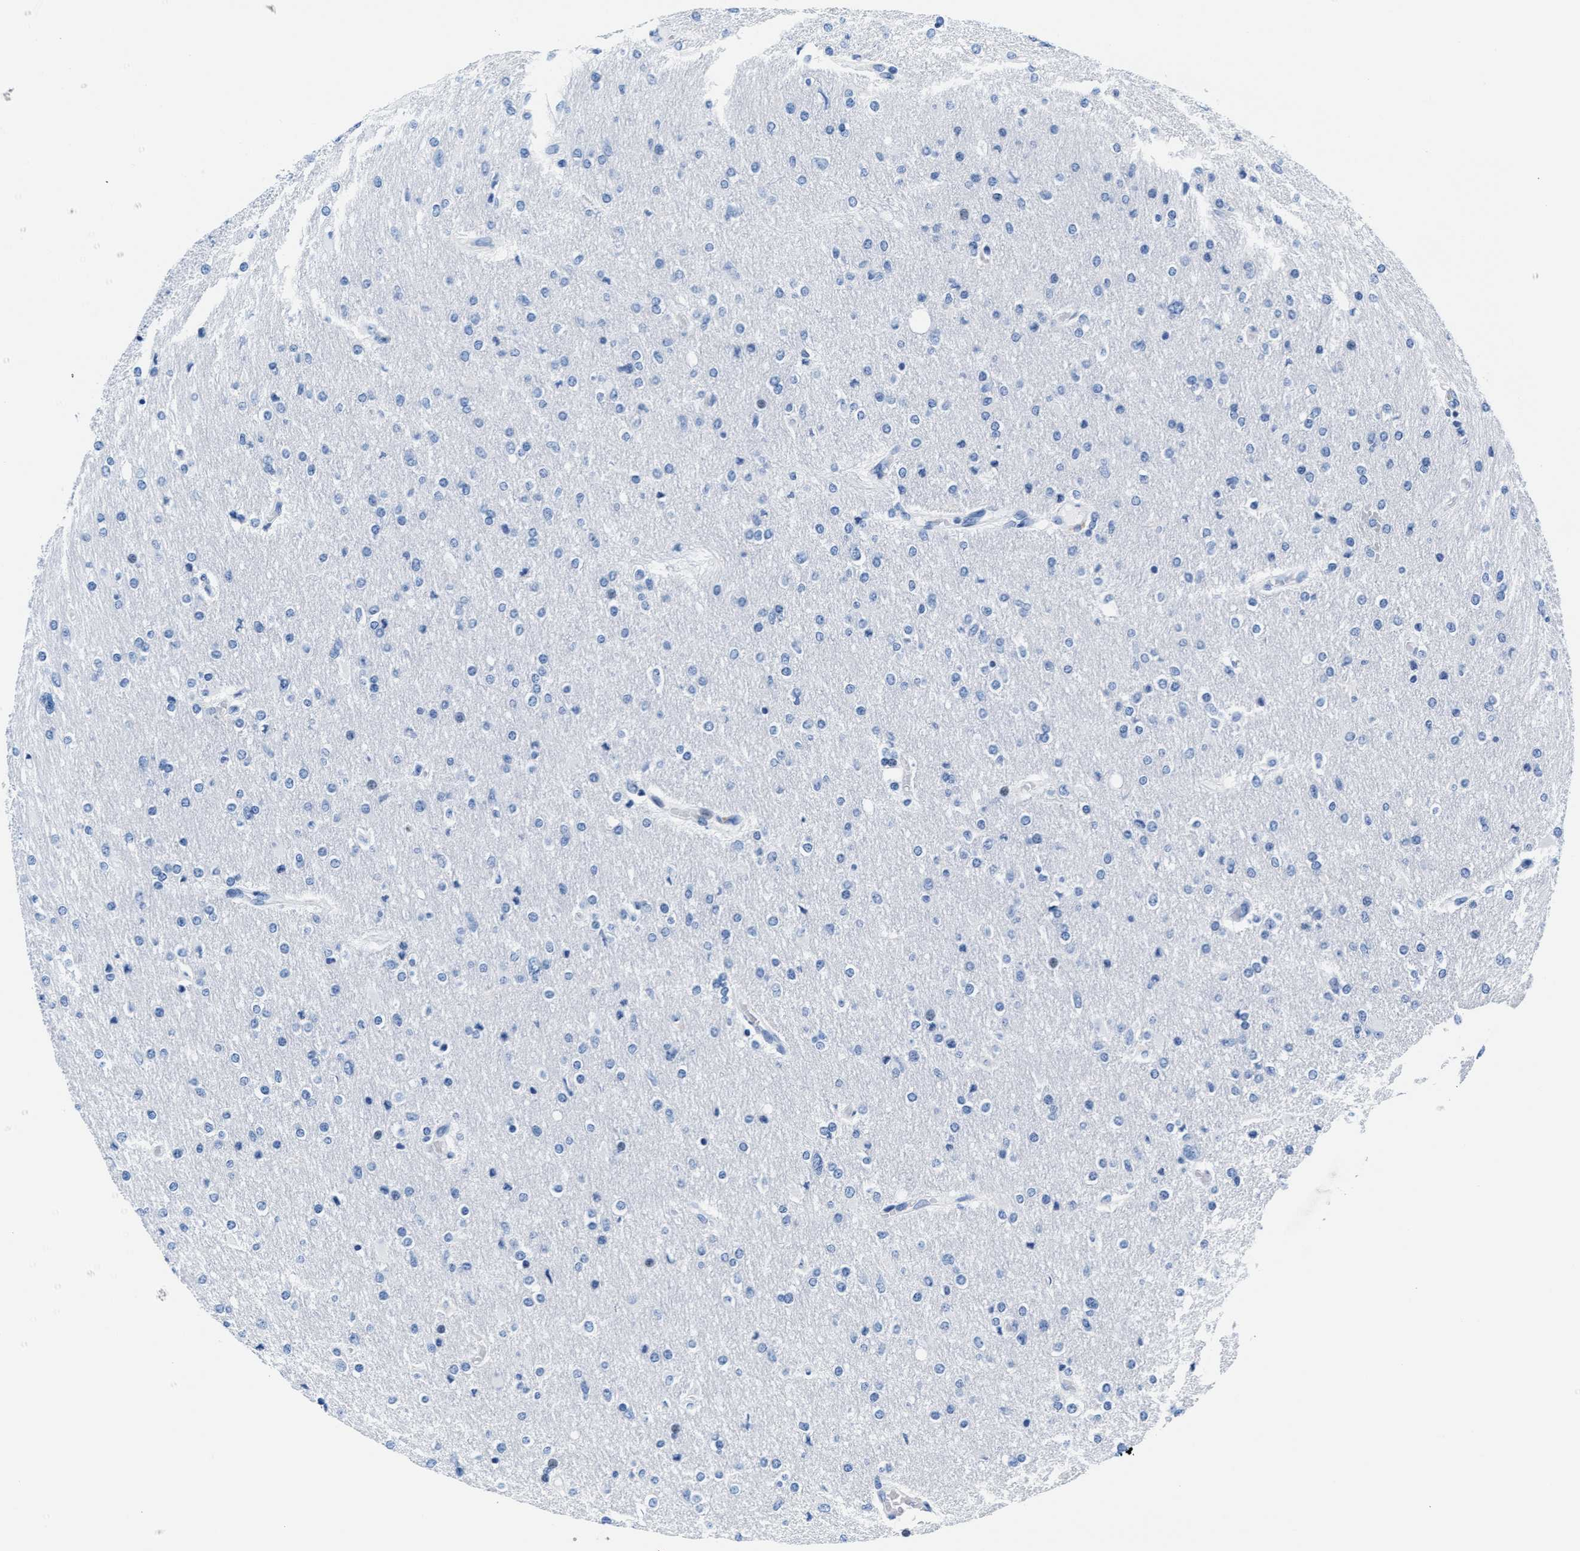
{"staining": {"intensity": "negative", "quantity": "none", "location": "none"}, "tissue": "glioma", "cell_type": "Tumor cells", "image_type": "cancer", "snomed": [{"axis": "morphology", "description": "Glioma, malignant, High grade"}, {"axis": "topography", "description": "Cerebral cortex"}], "caption": "A high-resolution micrograph shows immunohistochemistry staining of glioma, which displays no significant positivity in tumor cells.", "gene": "MMP8", "patient": {"sex": "female", "age": 36}}